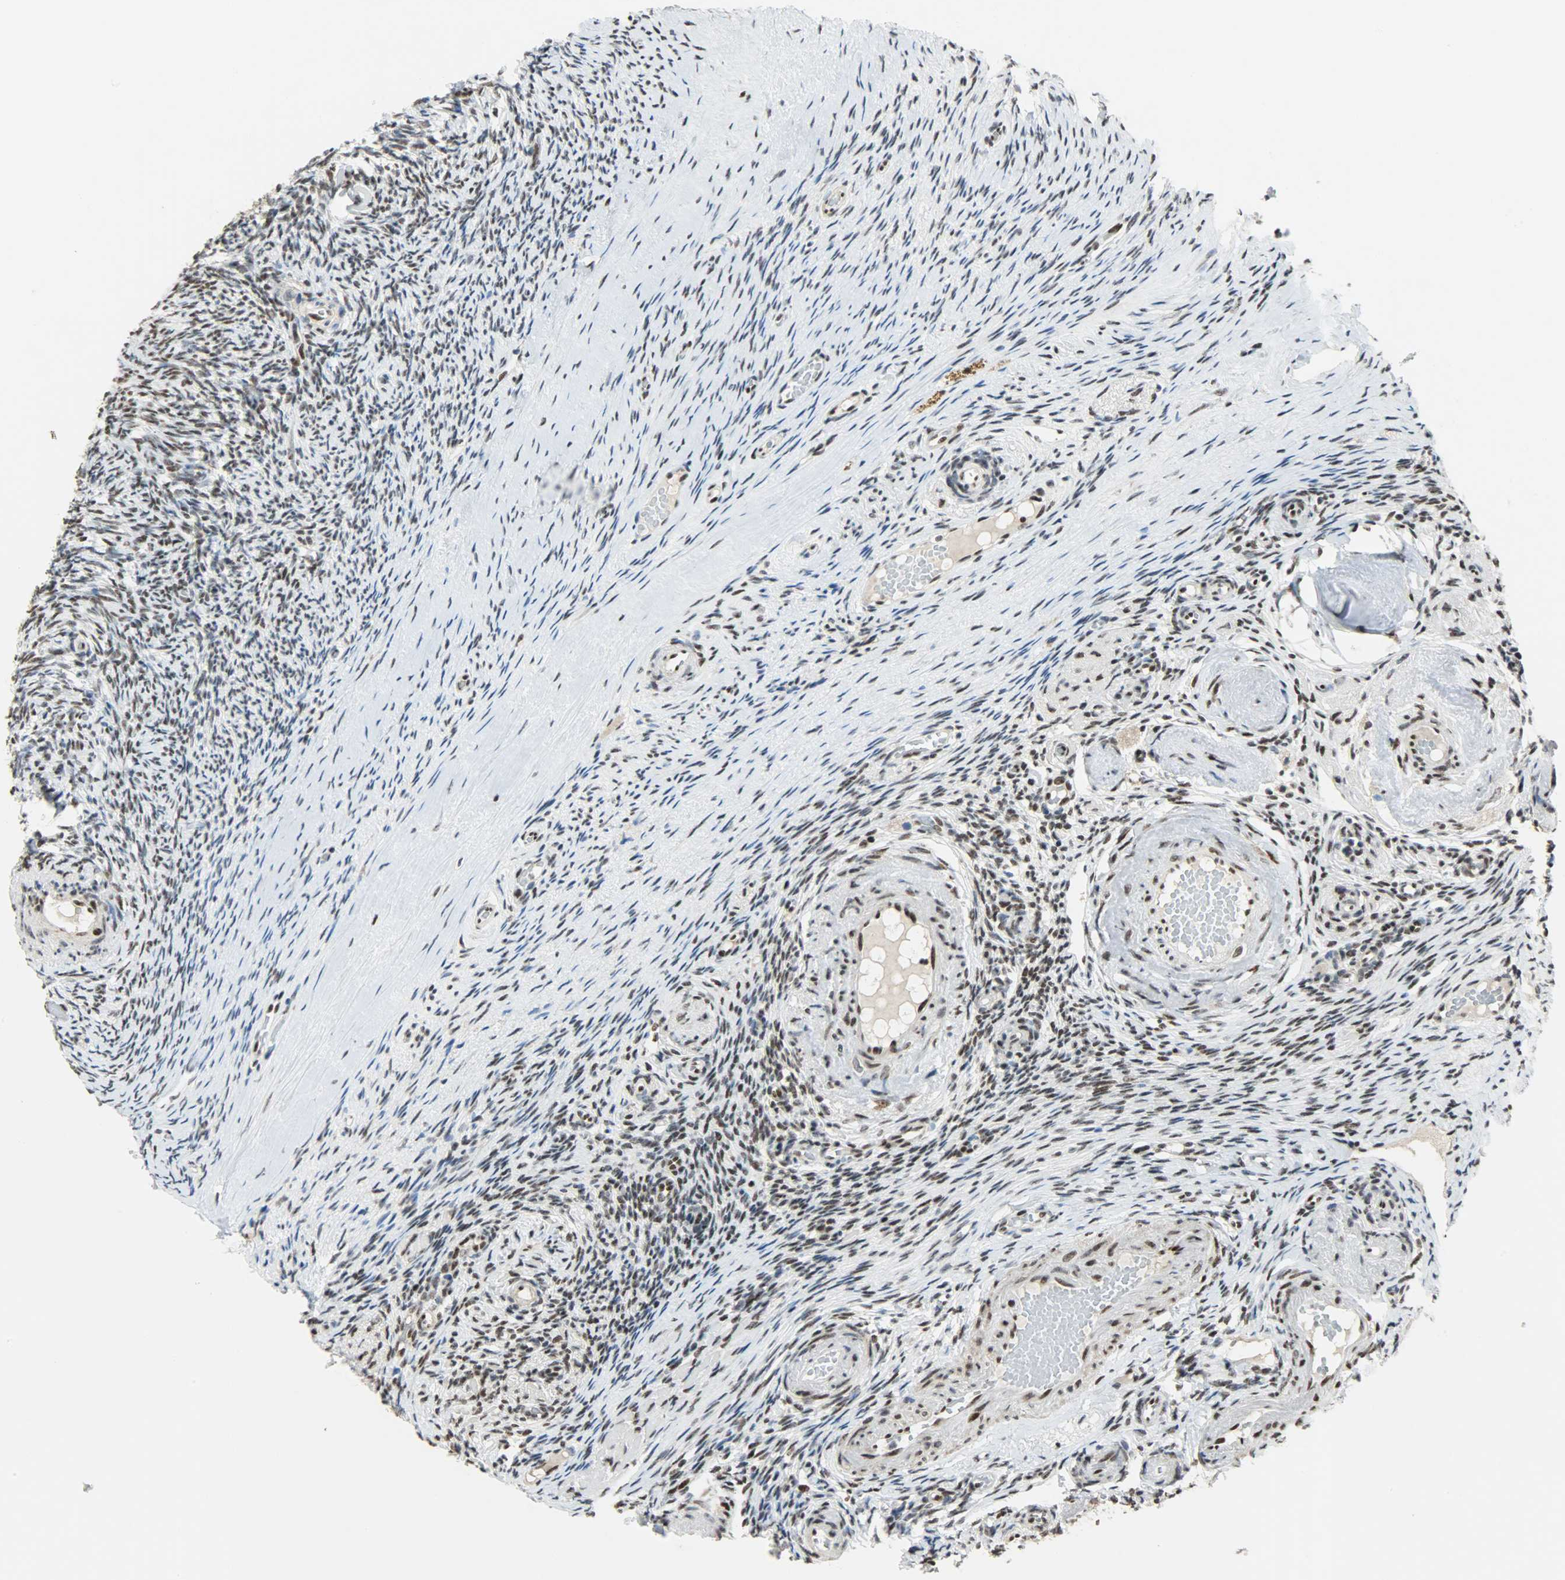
{"staining": {"intensity": "strong", "quantity": "25%-75%", "location": "nuclear"}, "tissue": "ovary", "cell_type": "Ovarian stroma cells", "image_type": "normal", "snomed": [{"axis": "morphology", "description": "Normal tissue, NOS"}, {"axis": "topography", "description": "Ovary"}], "caption": "Immunohistochemistry of normal human ovary shows high levels of strong nuclear expression in about 25%-75% of ovarian stroma cells. Ihc stains the protein in brown and the nuclei are stained blue.", "gene": "SSB", "patient": {"sex": "female", "age": 60}}